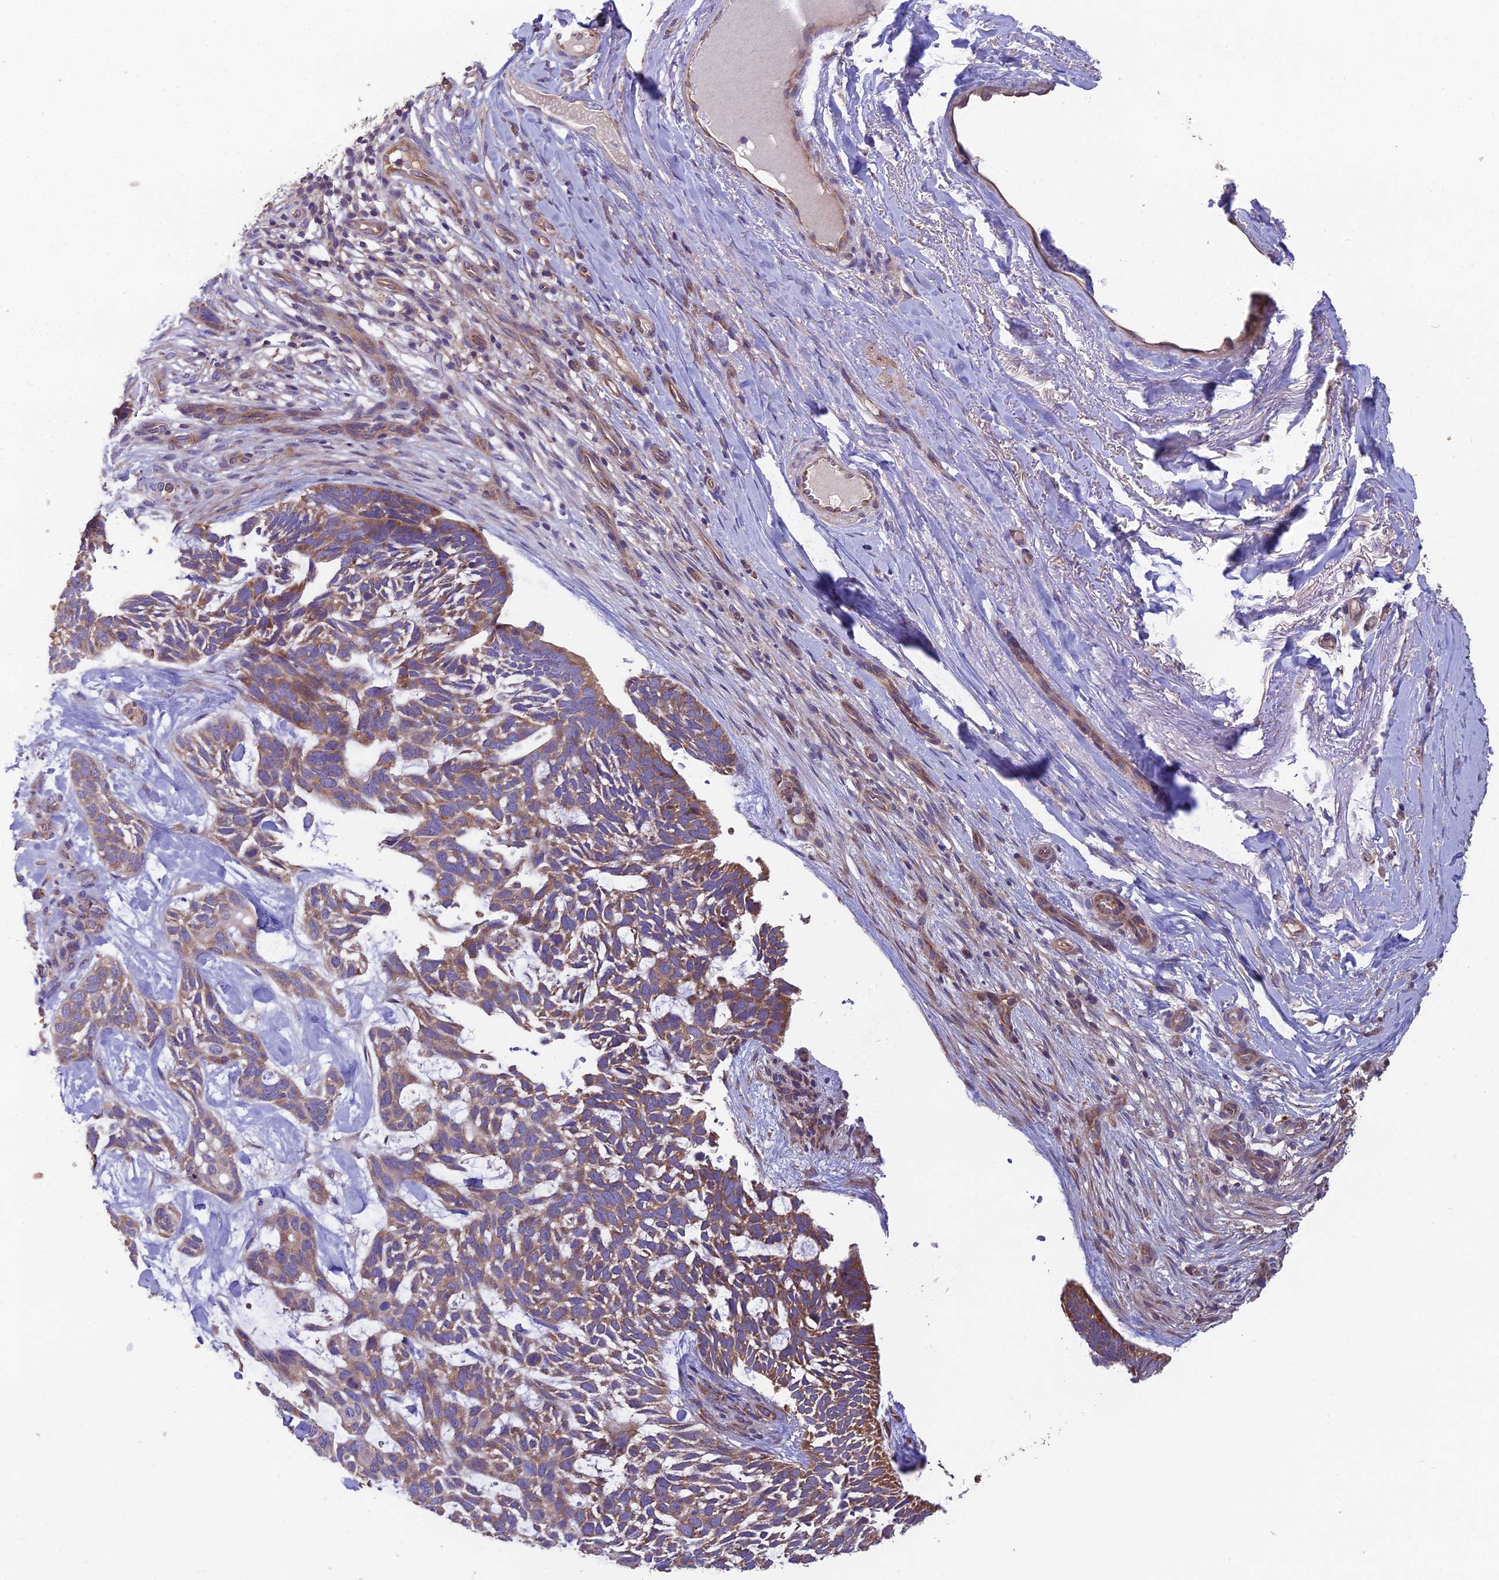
{"staining": {"intensity": "moderate", "quantity": ">75%", "location": "cytoplasmic/membranous"}, "tissue": "skin cancer", "cell_type": "Tumor cells", "image_type": "cancer", "snomed": [{"axis": "morphology", "description": "Basal cell carcinoma"}, {"axis": "topography", "description": "Skin"}], "caption": "Human skin cancer stained with a protein marker reveals moderate staining in tumor cells.", "gene": "BLOC1S4", "patient": {"sex": "male", "age": 88}}